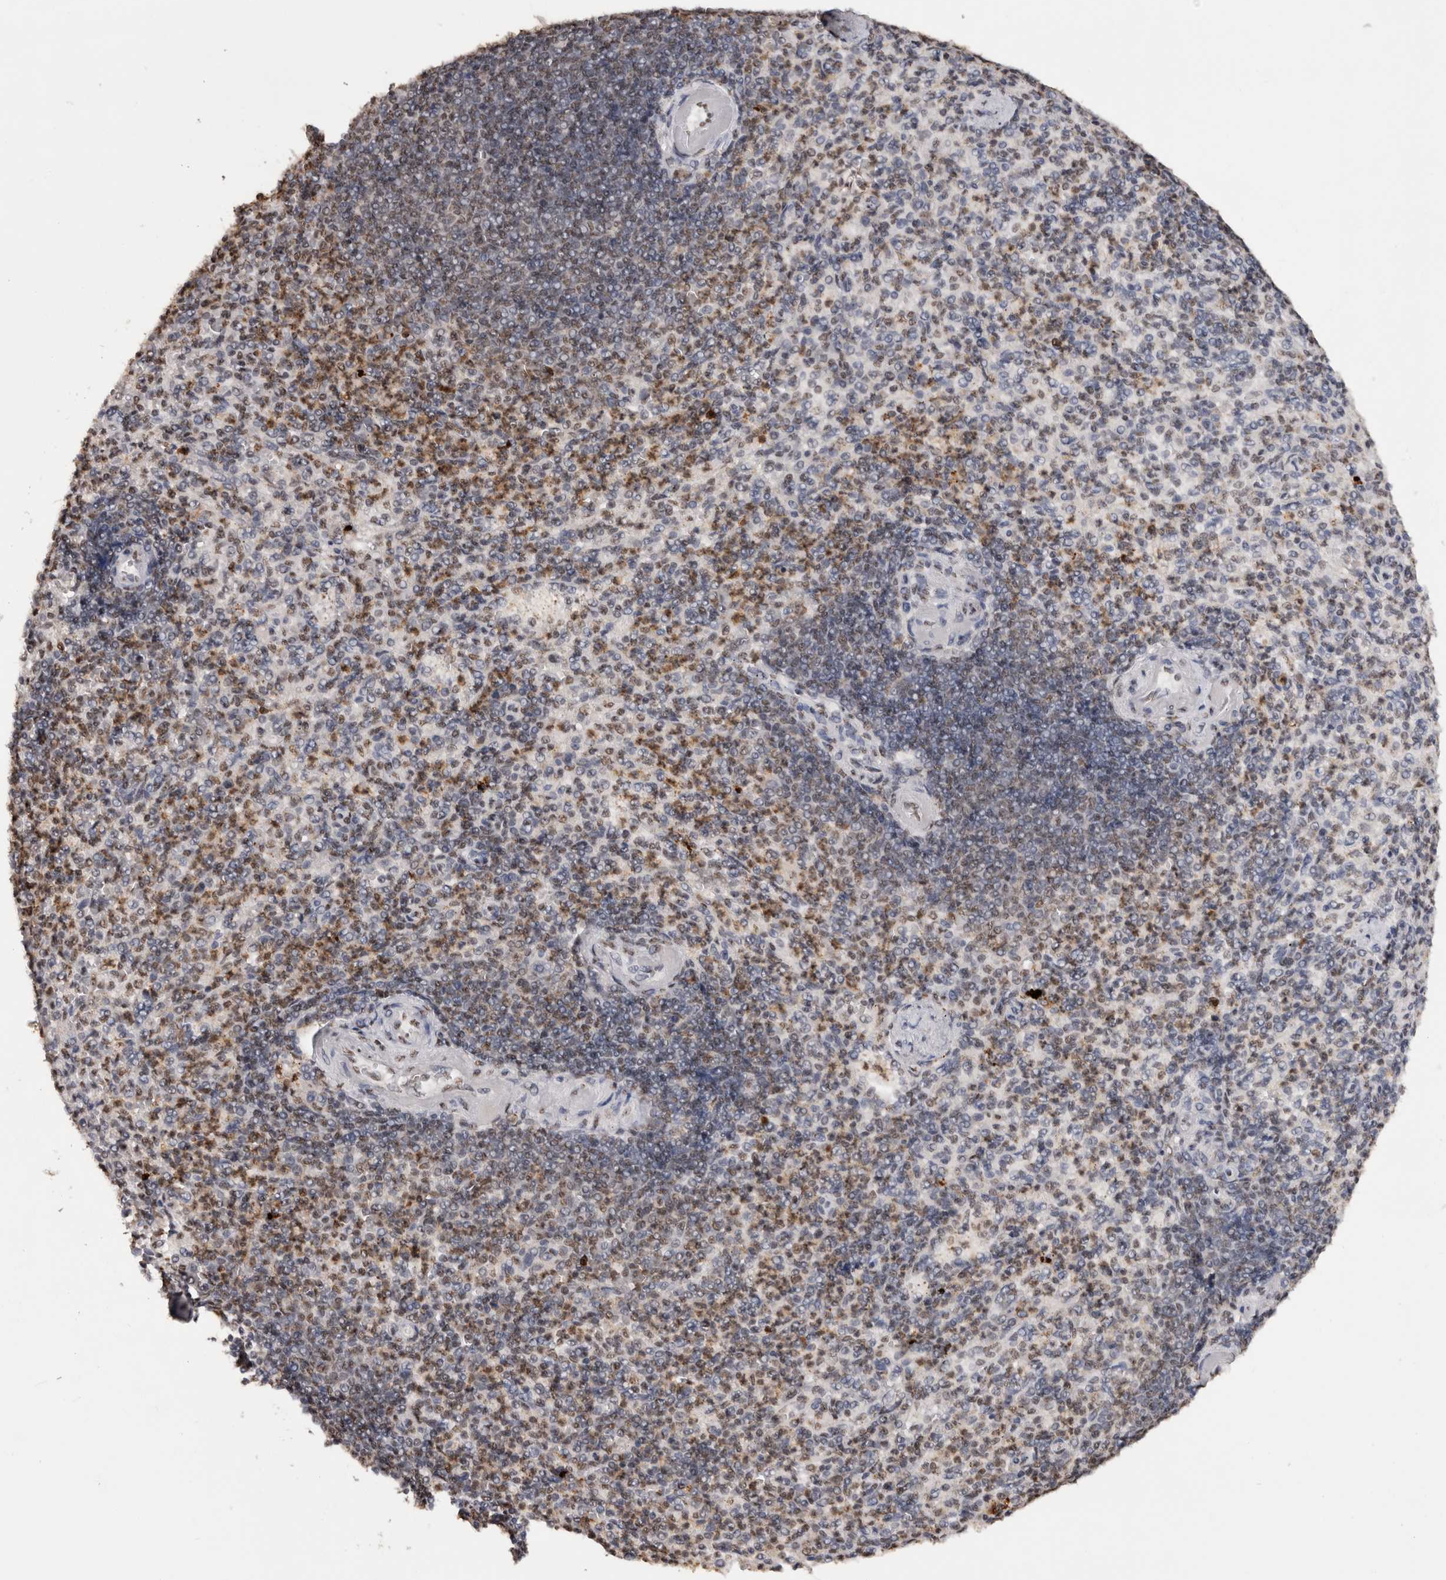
{"staining": {"intensity": "moderate", "quantity": "25%-75%", "location": "cytoplasmic/membranous,nuclear"}, "tissue": "spleen", "cell_type": "Cells in red pulp", "image_type": "normal", "snomed": [{"axis": "morphology", "description": "Normal tissue, NOS"}, {"axis": "topography", "description": "Spleen"}], "caption": "Immunohistochemistry (DAB) staining of benign human spleen reveals moderate cytoplasmic/membranous,nuclear protein positivity in about 25%-75% of cells in red pulp.", "gene": "RPS6KA2", "patient": {"sex": "female", "age": 74}}